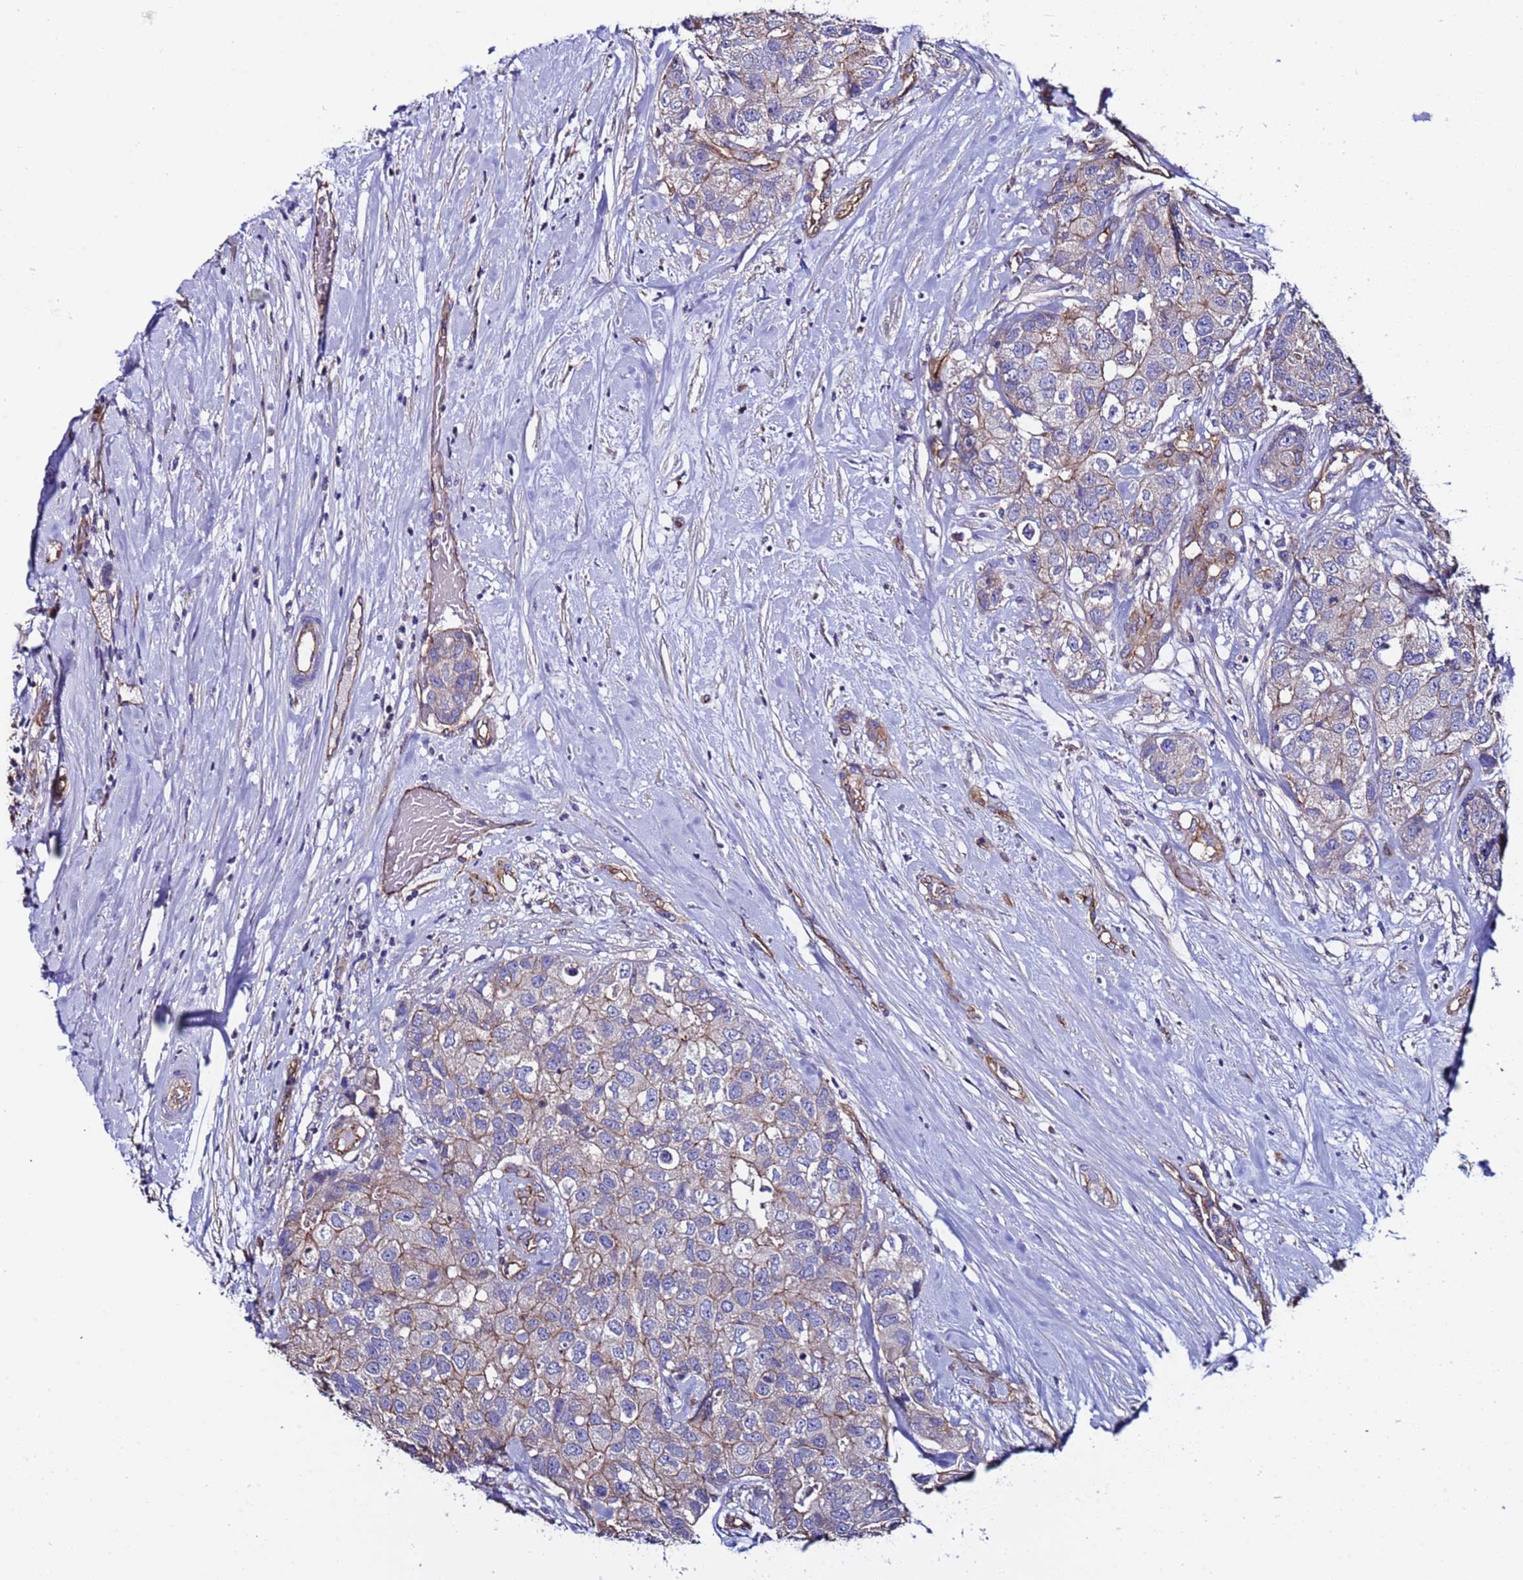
{"staining": {"intensity": "weak", "quantity": "25%-75%", "location": "cytoplasmic/membranous"}, "tissue": "breast cancer", "cell_type": "Tumor cells", "image_type": "cancer", "snomed": [{"axis": "morphology", "description": "Duct carcinoma"}, {"axis": "topography", "description": "Breast"}], "caption": "A micrograph of human breast cancer (infiltrating ductal carcinoma) stained for a protein displays weak cytoplasmic/membranous brown staining in tumor cells.", "gene": "ZNF248", "patient": {"sex": "female", "age": 62}}